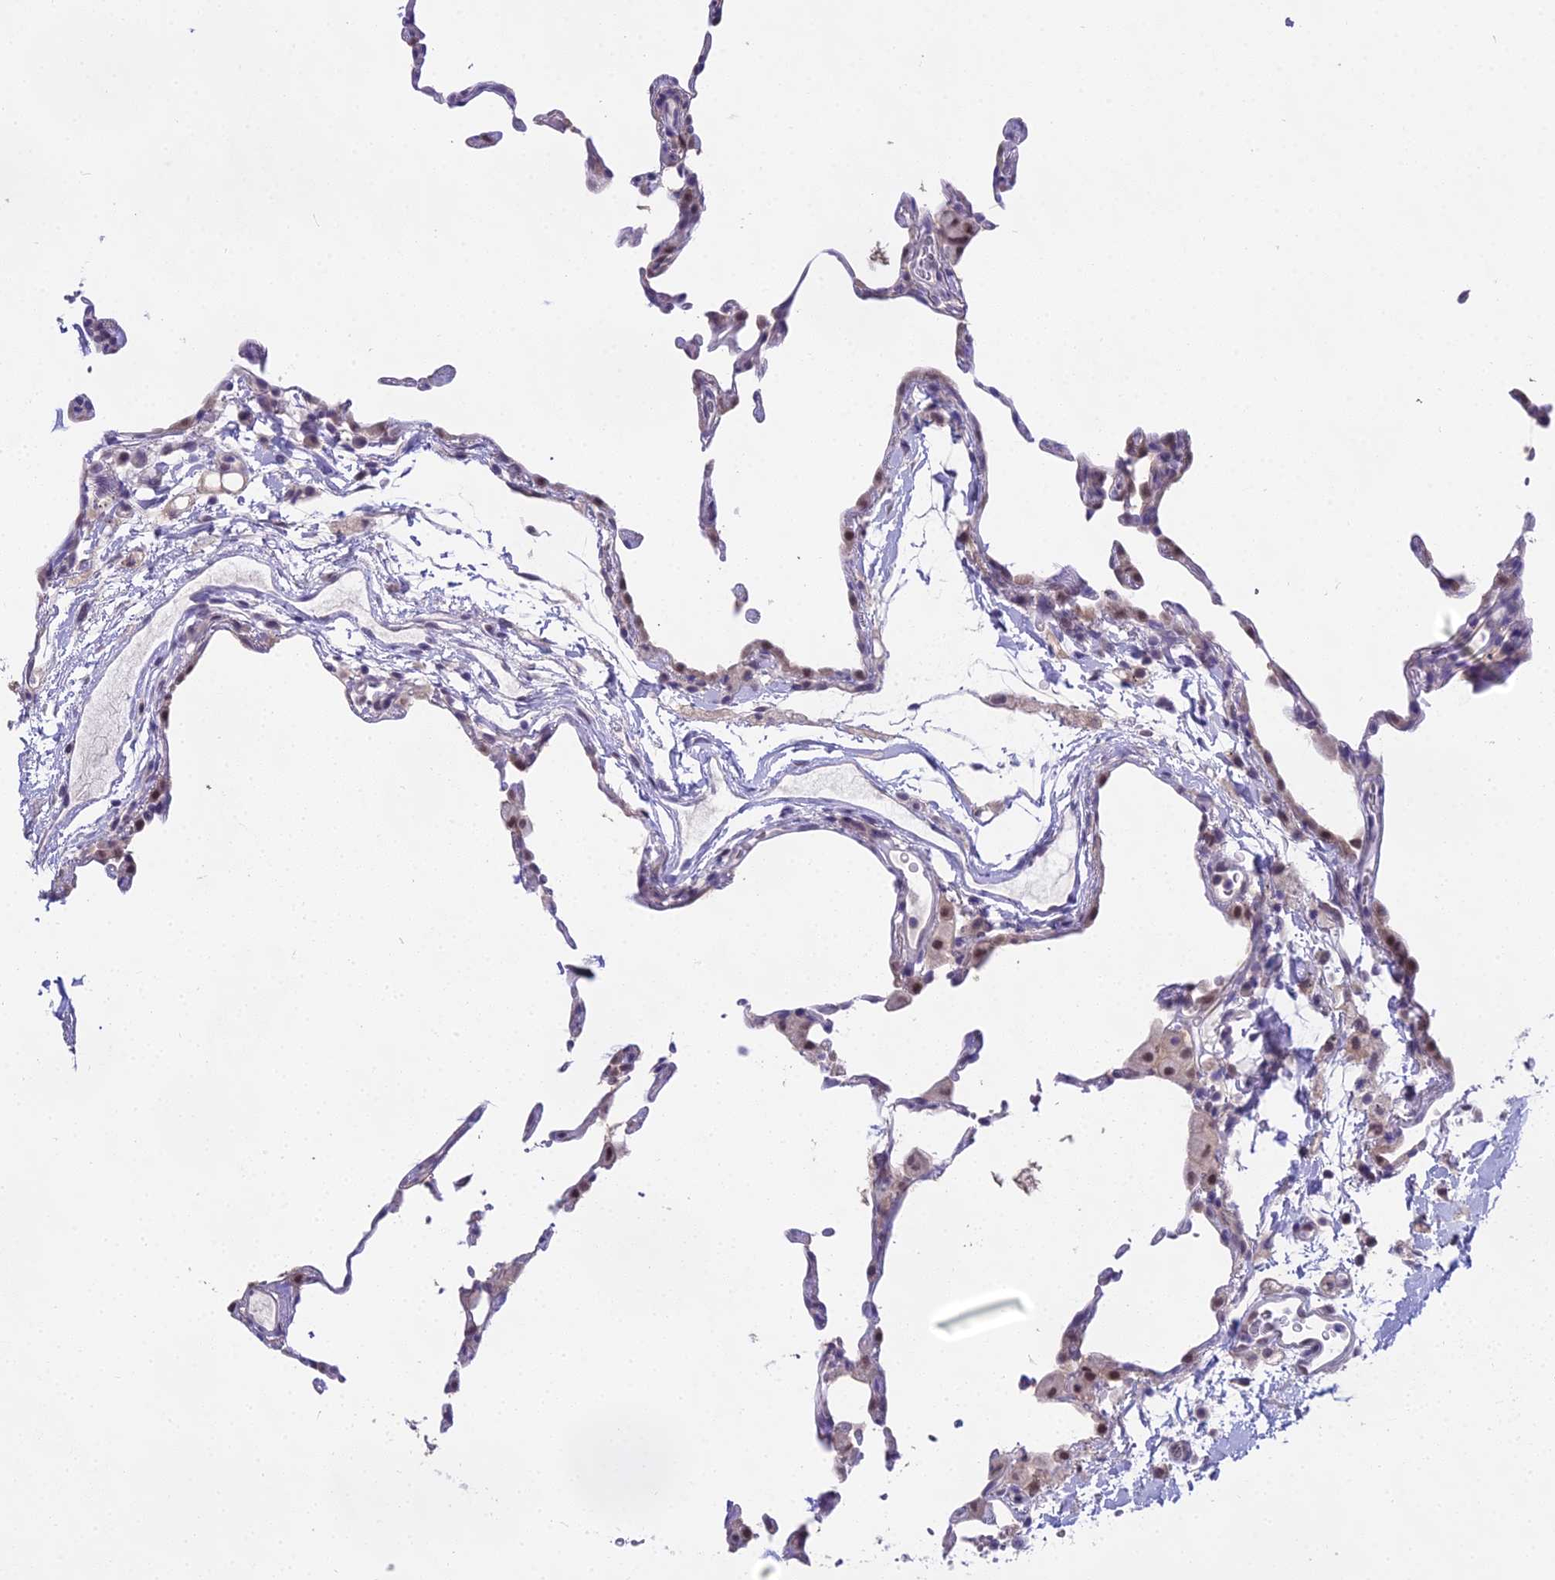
{"staining": {"intensity": "negative", "quantity": "none", "location": "none"}, "tissue": "lung", "cell_type": "Alveolar cells", "image_type": "normal", "snomed": [{"axis": "morphology", "description": "Normal tissue, NOS"}, {"axis": "topography", "description": "Lung"}], "caption": "Benign lung was stained to show a protein in brown. There is no significant positivity in alveolar cells. Brightfield microscopy of IHC stained with DAB (3,3'-diaminobenzidine) (brown) and hematoxylin (blue), captured at high magnification.", "gene": "MAT2A", "patient": {"sex": "female", "age": 57}}